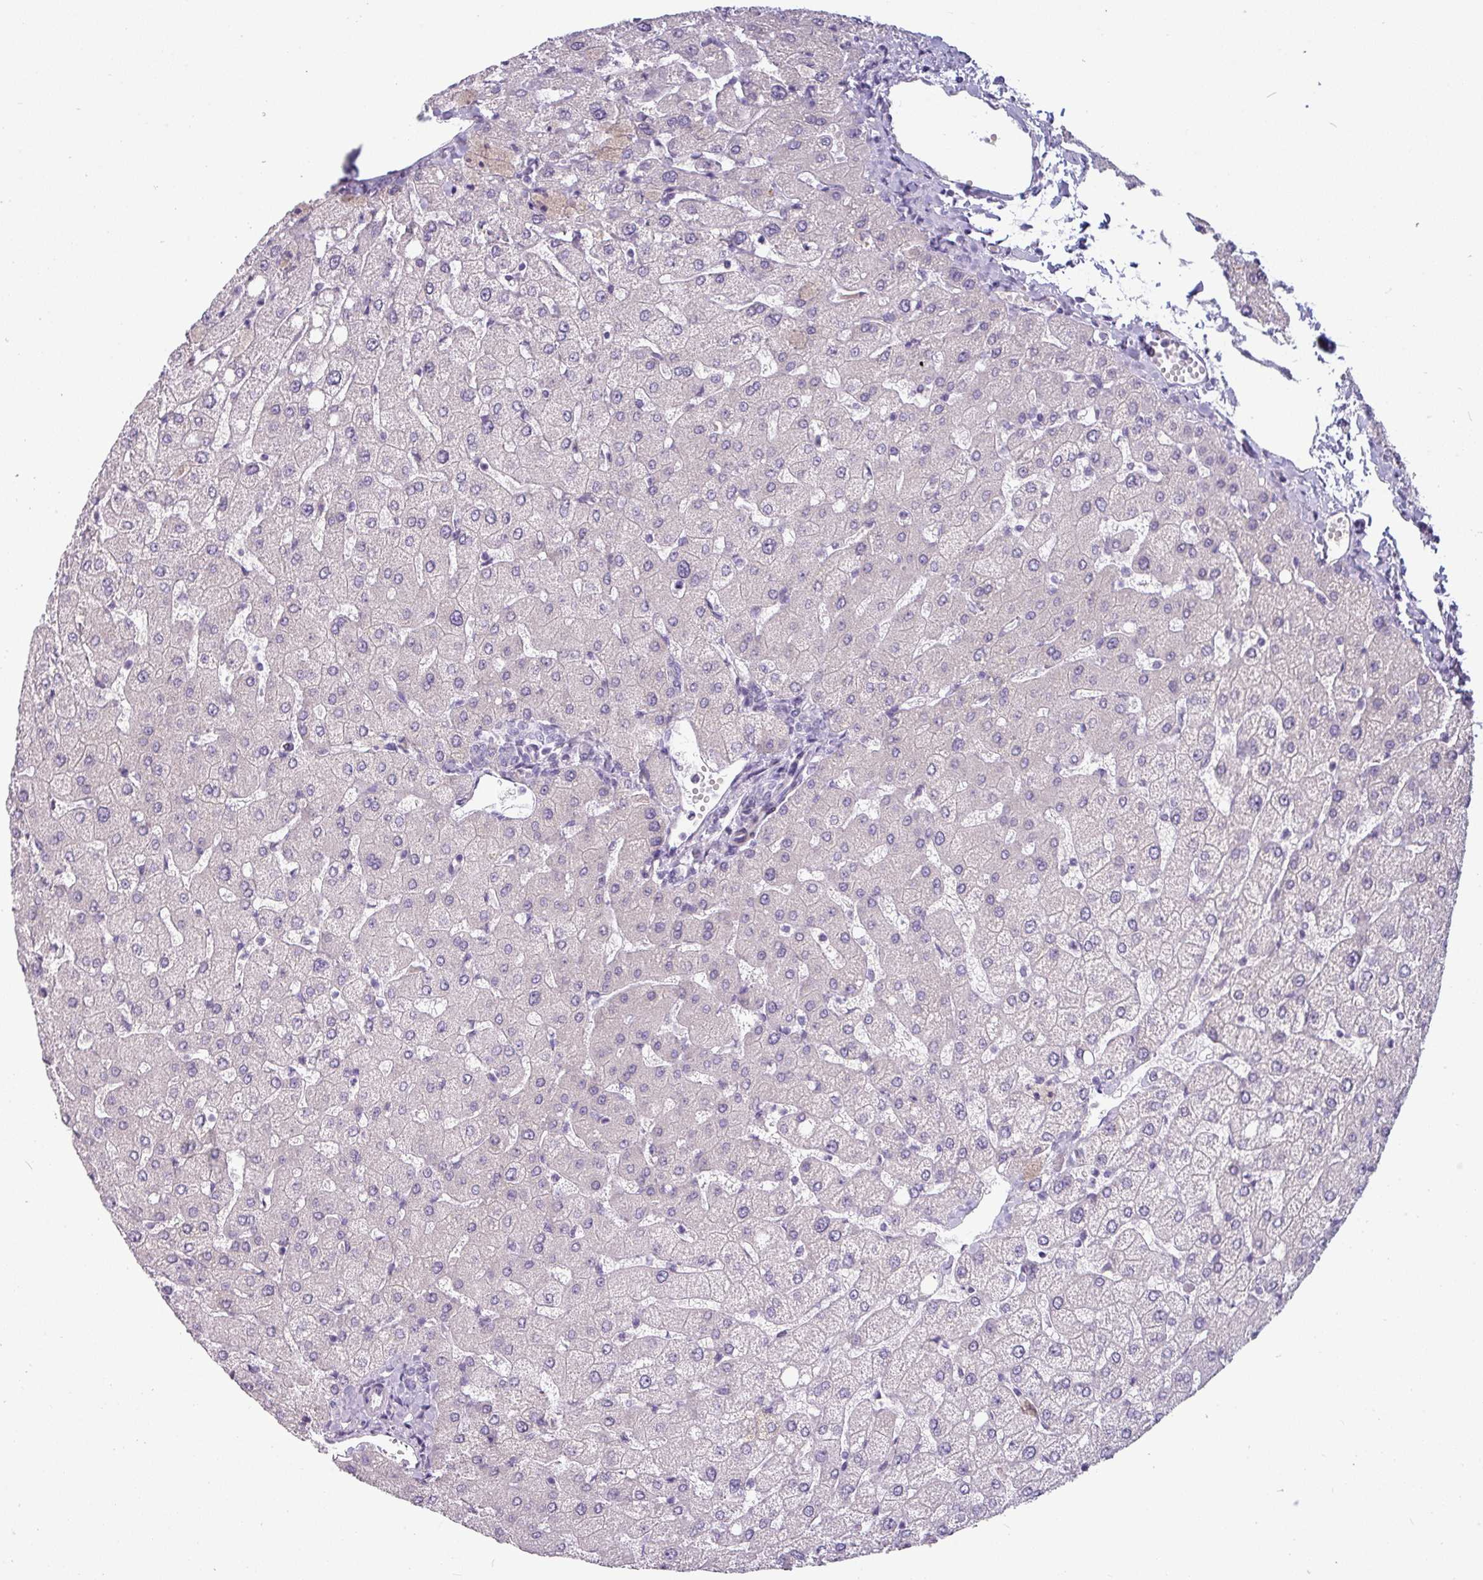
{"staining": {"intensity": "negative", "quantity": "none", "location": "none"}, "tissue": "liver", "cell_type": "Cholangiocytes", "image_type": "normal", "snomed": [{"axis": "morphology", "description": "Normal tissue, NOS"}, {"axis": "topography", "description": "Liver"}], "caption": "This is an IHC image of normal liver. There is no positivity in cholangiocytes.", "gene": "SLC26A9", "patient": {"sex": "female", "age": 54}}